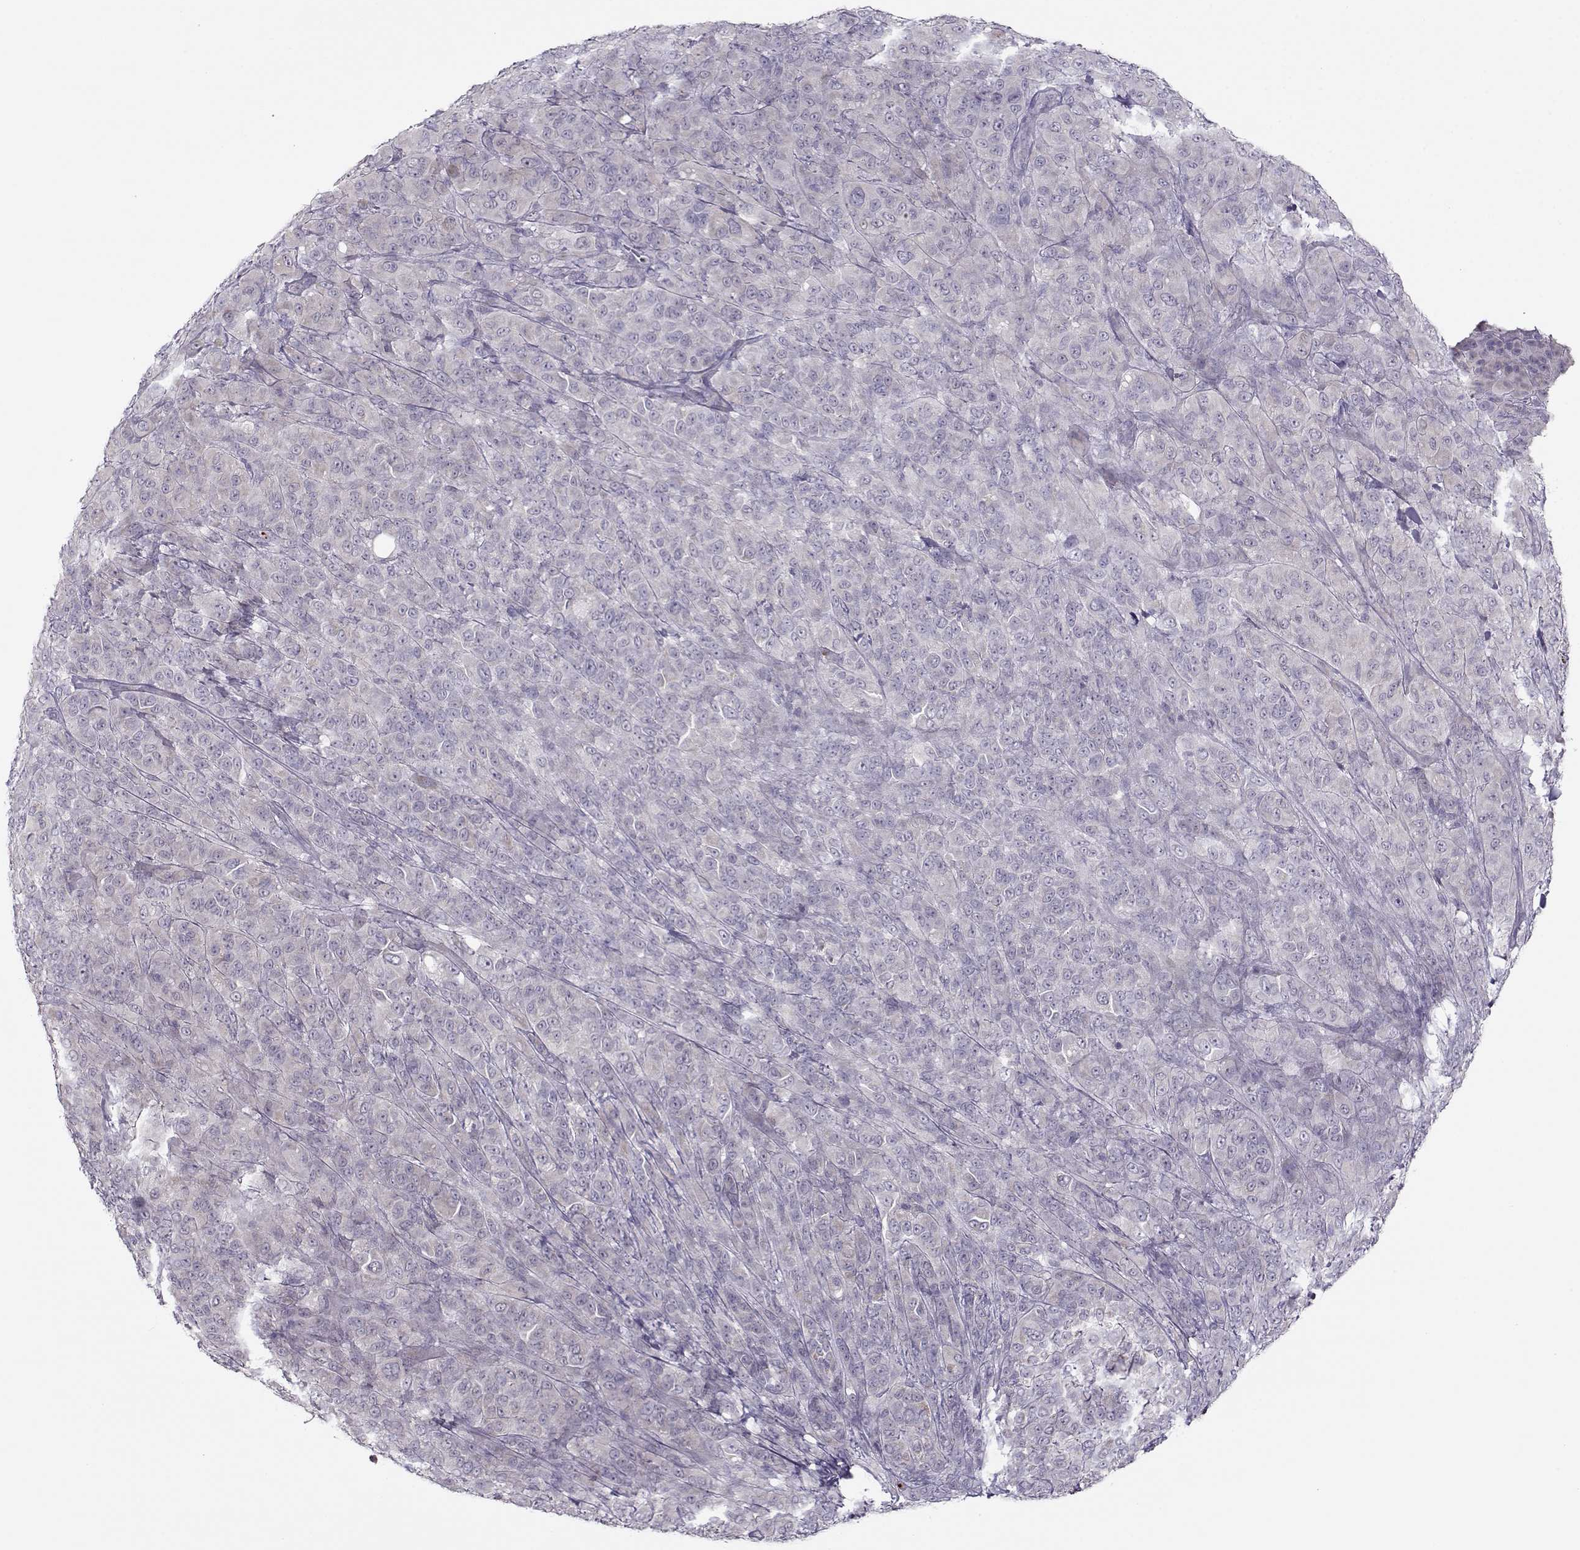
{"staining": {"intensity": "negative", "quantity": "none", "location": "none"}, "tissue": "melanoma", "cell_type": "Tumor cells", "image_type": "cancer", "snomed": [{"axis": "morphology", "description": "Malignant melanoma, NOS"}, {"axis": "topography", "description": "Skin"}], "caption": "Immunohistochemistry micrograph of human malignant melanoma stained for a protein (brown), which reveals no staining in tumor cells. (DAB (3,3'-diaminobenzidine) immunohistochemistry (IHC) with hematoxylin counter stain).", "gene": "KLF17", "patient": {"sex": "female", "age": 87}}